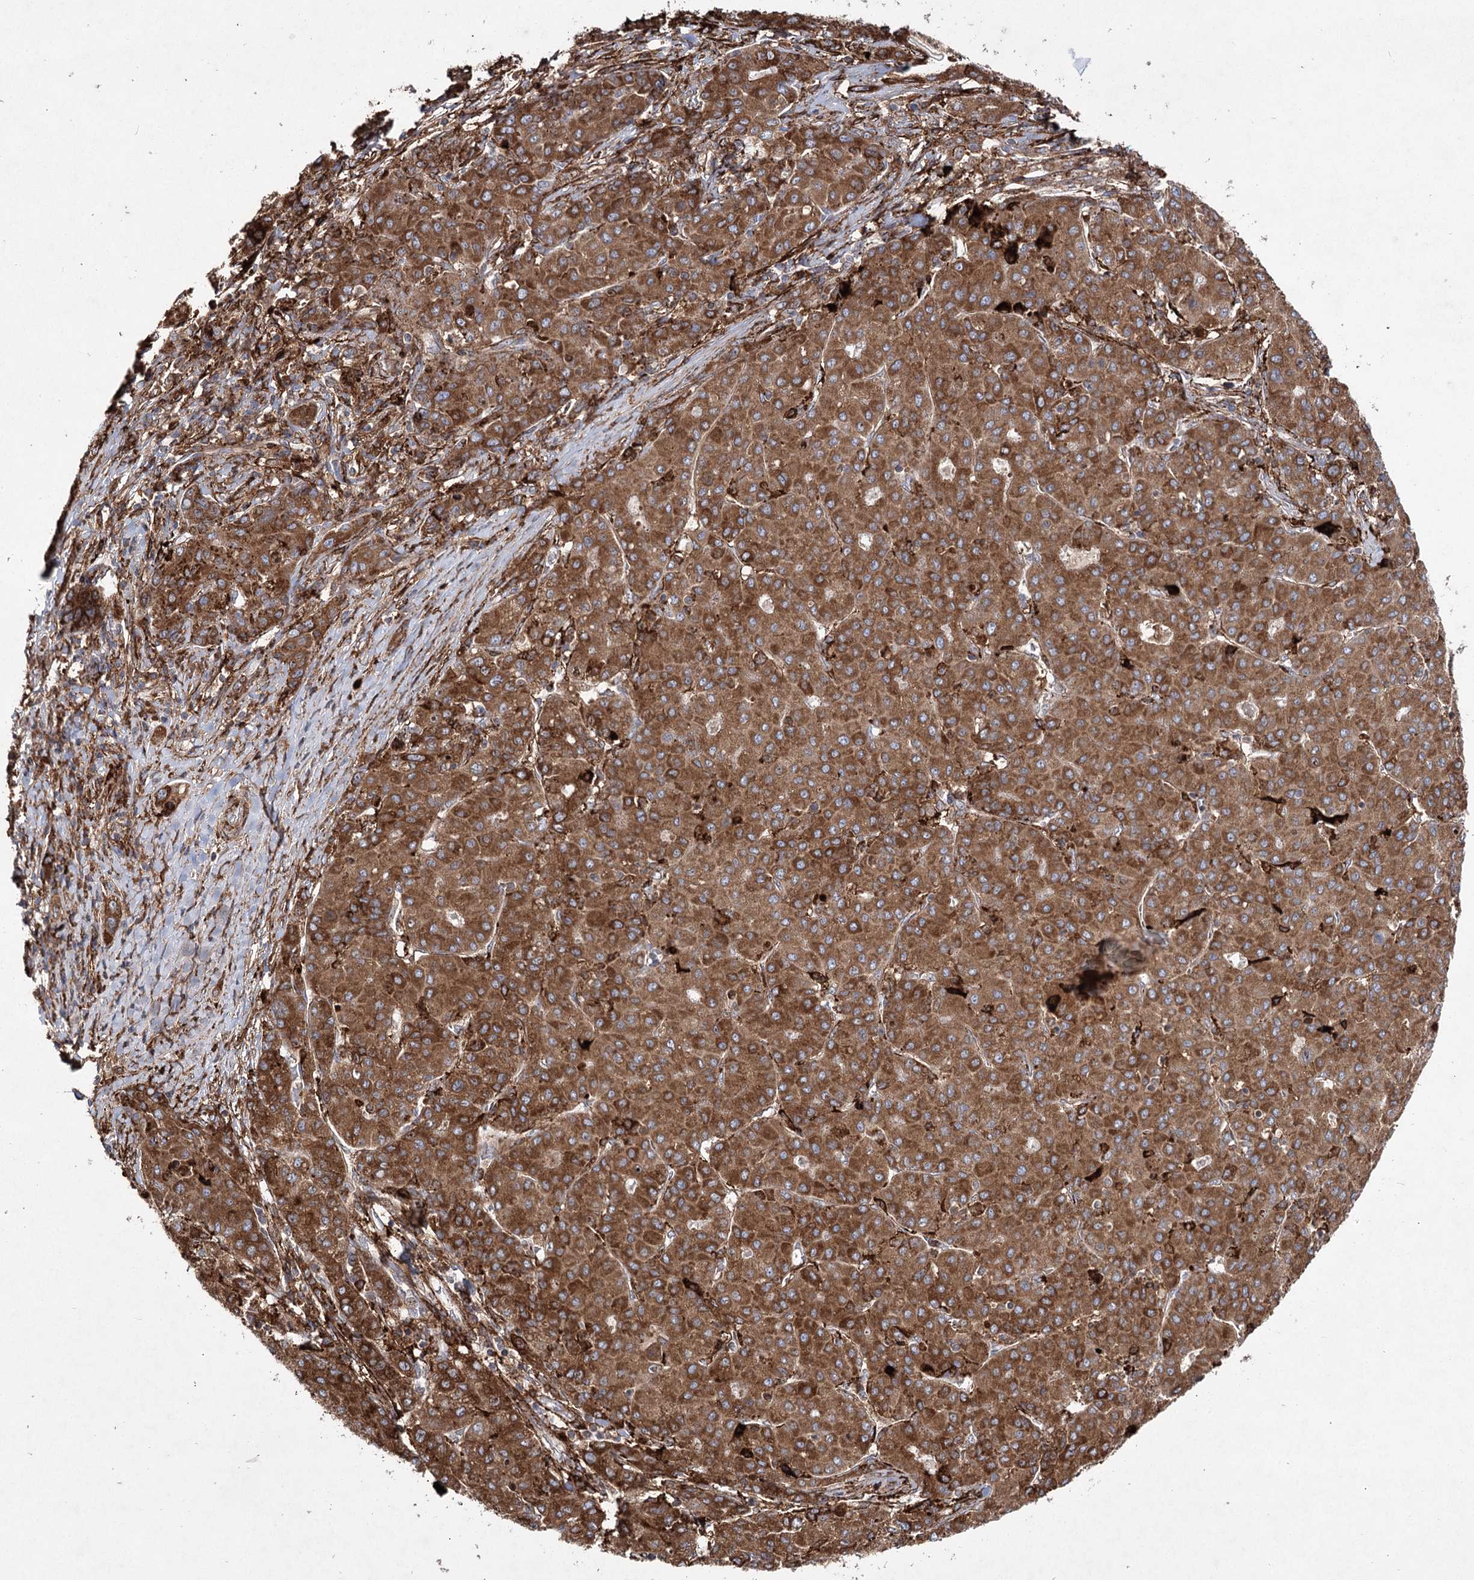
{"staining": {"intensity": "moderate", "quantity": ">75%", "location": "cytoplasmic/membranous"}, "tissue": "liver cancer", "cell_type": "Tumor cells", "image_type": "cancer", "snomed": [{"axis": "morphology", "description": "Carcinoma, Hepatocellular, NOS"}, {"axis": "topography", "description": "Liver"}], "caption": "Immunohistochemistry (IHC) staining of liver hepatocellular carcinoma, which reveals medium levels of moderate cytoplasmic/membranous positivity in about >75% of tumor cells indicating moderate cytoplasmic/membranous protein positivity. The staining was performed using DAB (3,3'-diaminobenzidine) (brown) for protein detection and nuclei were counterstained in hematoxylin (blue).", "gene": "DCUN1D4", "patient": {"sex": "male", "age": 65}}